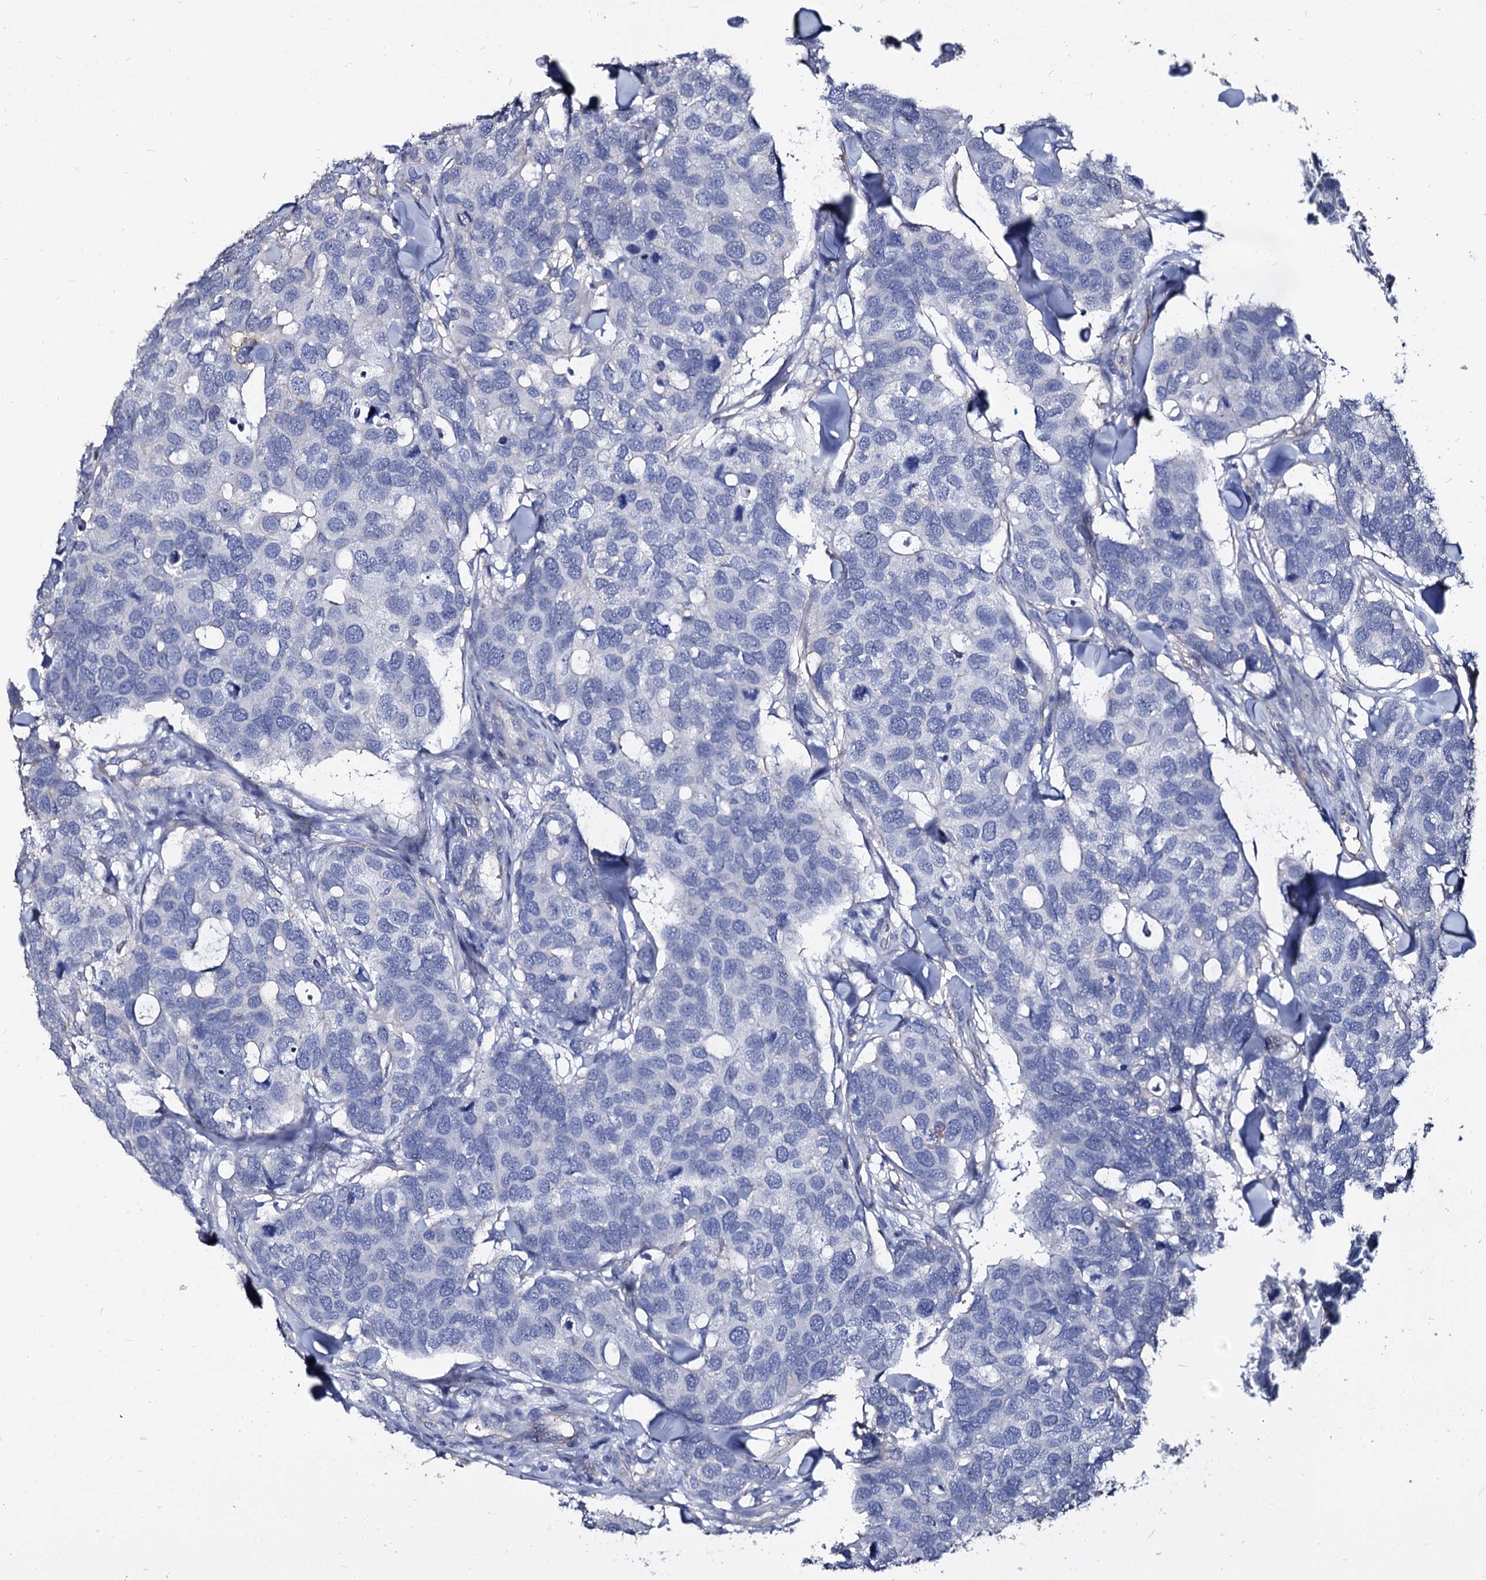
{"staining": {"intensity": "negative", "quantity": "none", "location": "none"}, "tissue": "breast cancer", "cell_type": "Tumor cells", "image_type": "cancer", "snomed": [{"axis": "morphology", "description": "Duct carcinoma"}, {"axis": "topography", "description": "Breast"}], "caption": "DAB immunohistochemical staining of human breast intraductal carcinoma displays no significant expression in tumor cells.", "gene": "CBFB", "patient": {"sex": "female", "age": 83}}